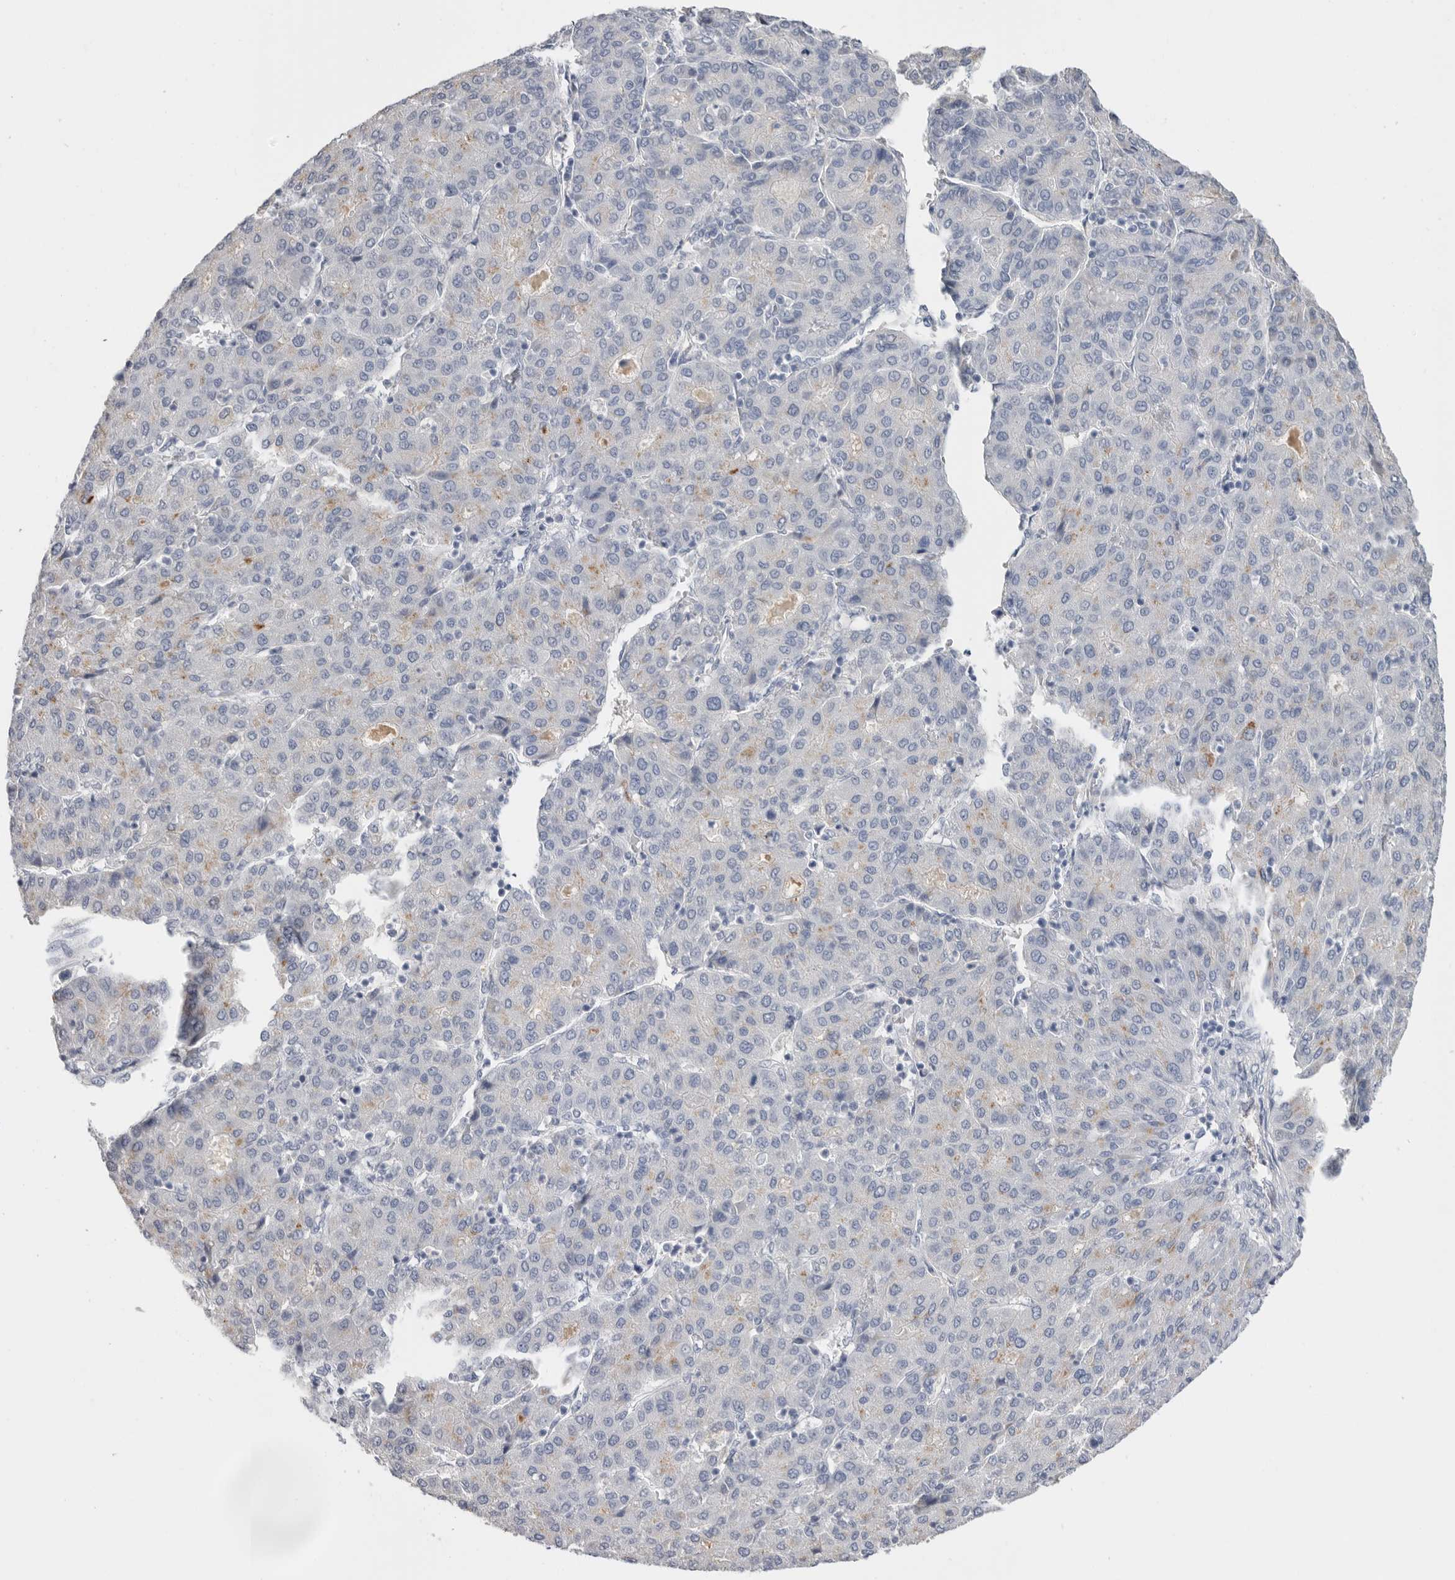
{"staining": {"intensity": "negative", "quantity": "none", "location": "none"}, "tissue": "liver cancer", "cell_type": "Tumor cells", "image_type": "cancer", "snomed": [{"axis": "morphology", "description": "Carcinoma, Hepatocellular, NOS"}, {"axis": "topography", "description": "Liver"}], "caption": "The immunohistochemistry photomicrograph has no significant staining in tumor cells of liver cancer tissue.", "gene": "APOA2", "patient": {"sex": "male", "age": 65}}